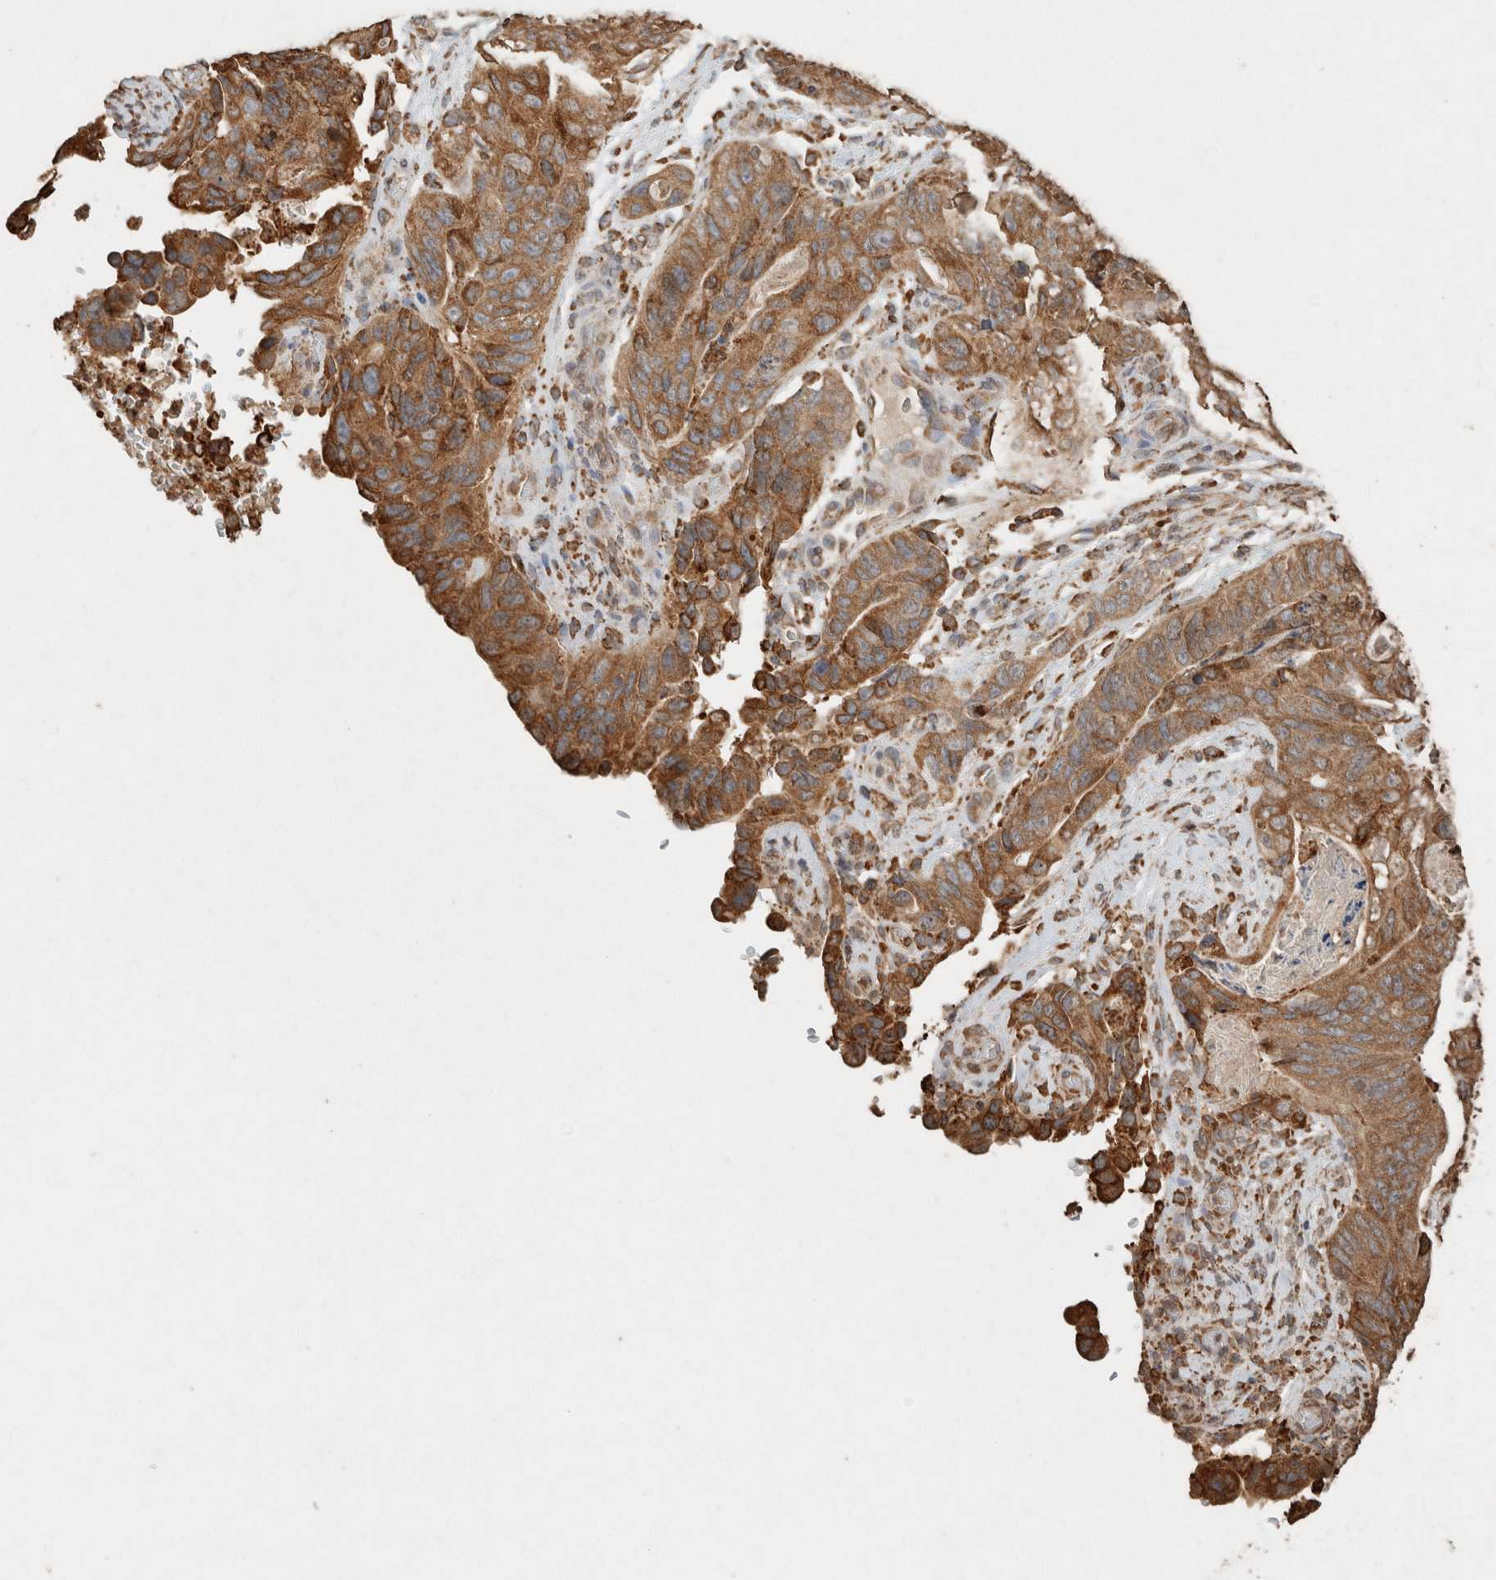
{"staining": {"intensity": "moderate", "quantity": ">75%", "location": "cytoplasmic/membranous"}, "tissue": "stomach cancer", "cell_type": "Tumor cells", "image_type": "cancer", "snomed": [{"axis": "morphology", "description": "Adenocarcinoma, NOS"}, {"axis": "topography", "description": "Stomach"}], "caption": "A photomicrograph of adenocarcinoma (stomach) stained for a protein displays moderate cytoplasmic/membranous brown staining in tumor cells.", "gene": "ERAP1", "patient": {"sex": "female", "age": 89}}